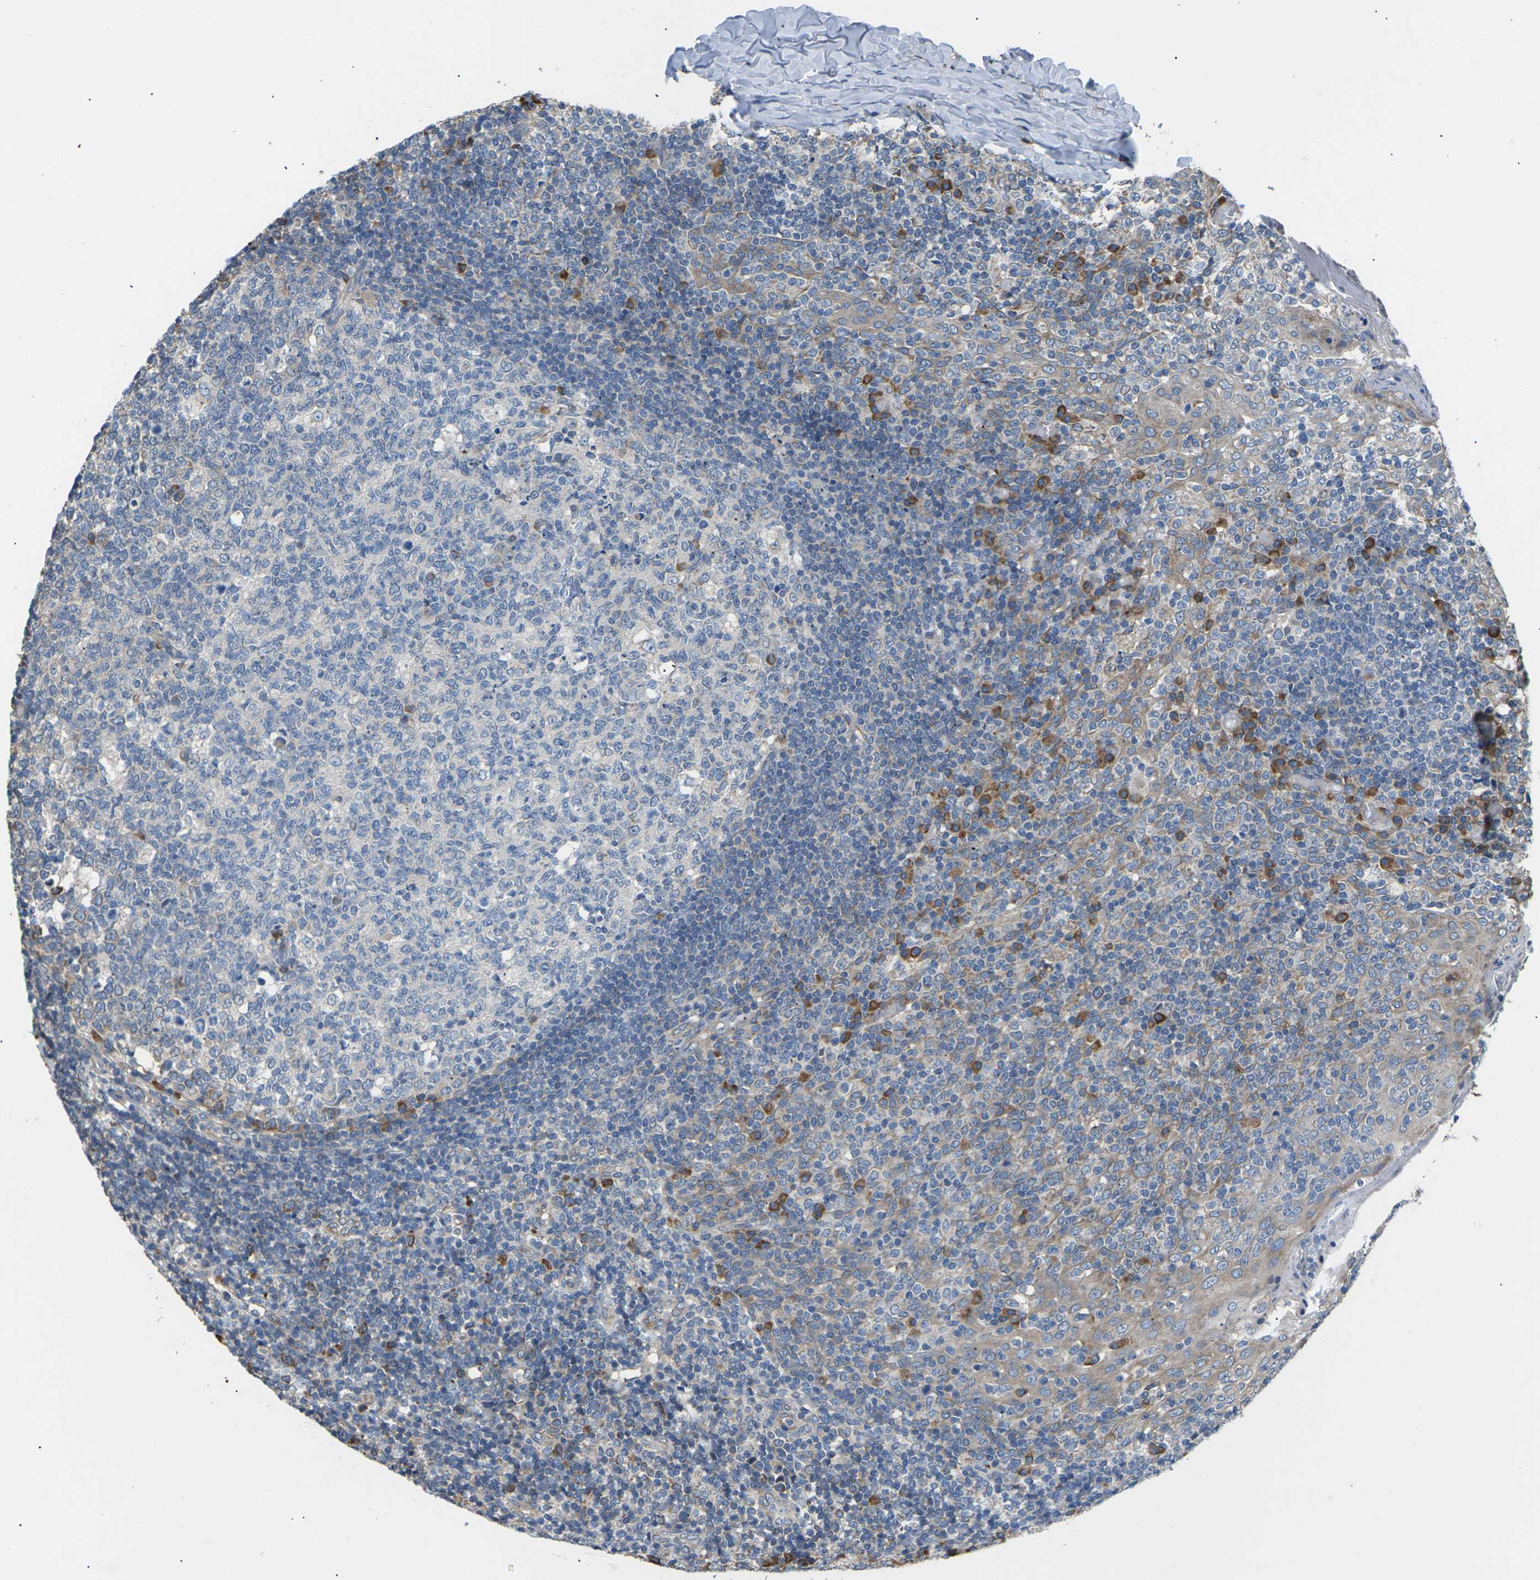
{"staining": {"intensity": "negative", "quantity": "none", "location": "none"}, "tissue": "tonsil", "cell_type": "Germinal center cells", "image_type": "normal", "snomed": [{"axis": "morphology", "description": "Normal tissue, NOS"}, {"axis": "topography", "description": "Tonsil"}], "caption": "Germinal center cells show no significant protein positivity in unremarkable tonsil.", "gene": "KLHDC8B", "patient": {"sex": "female", "age": 19}}